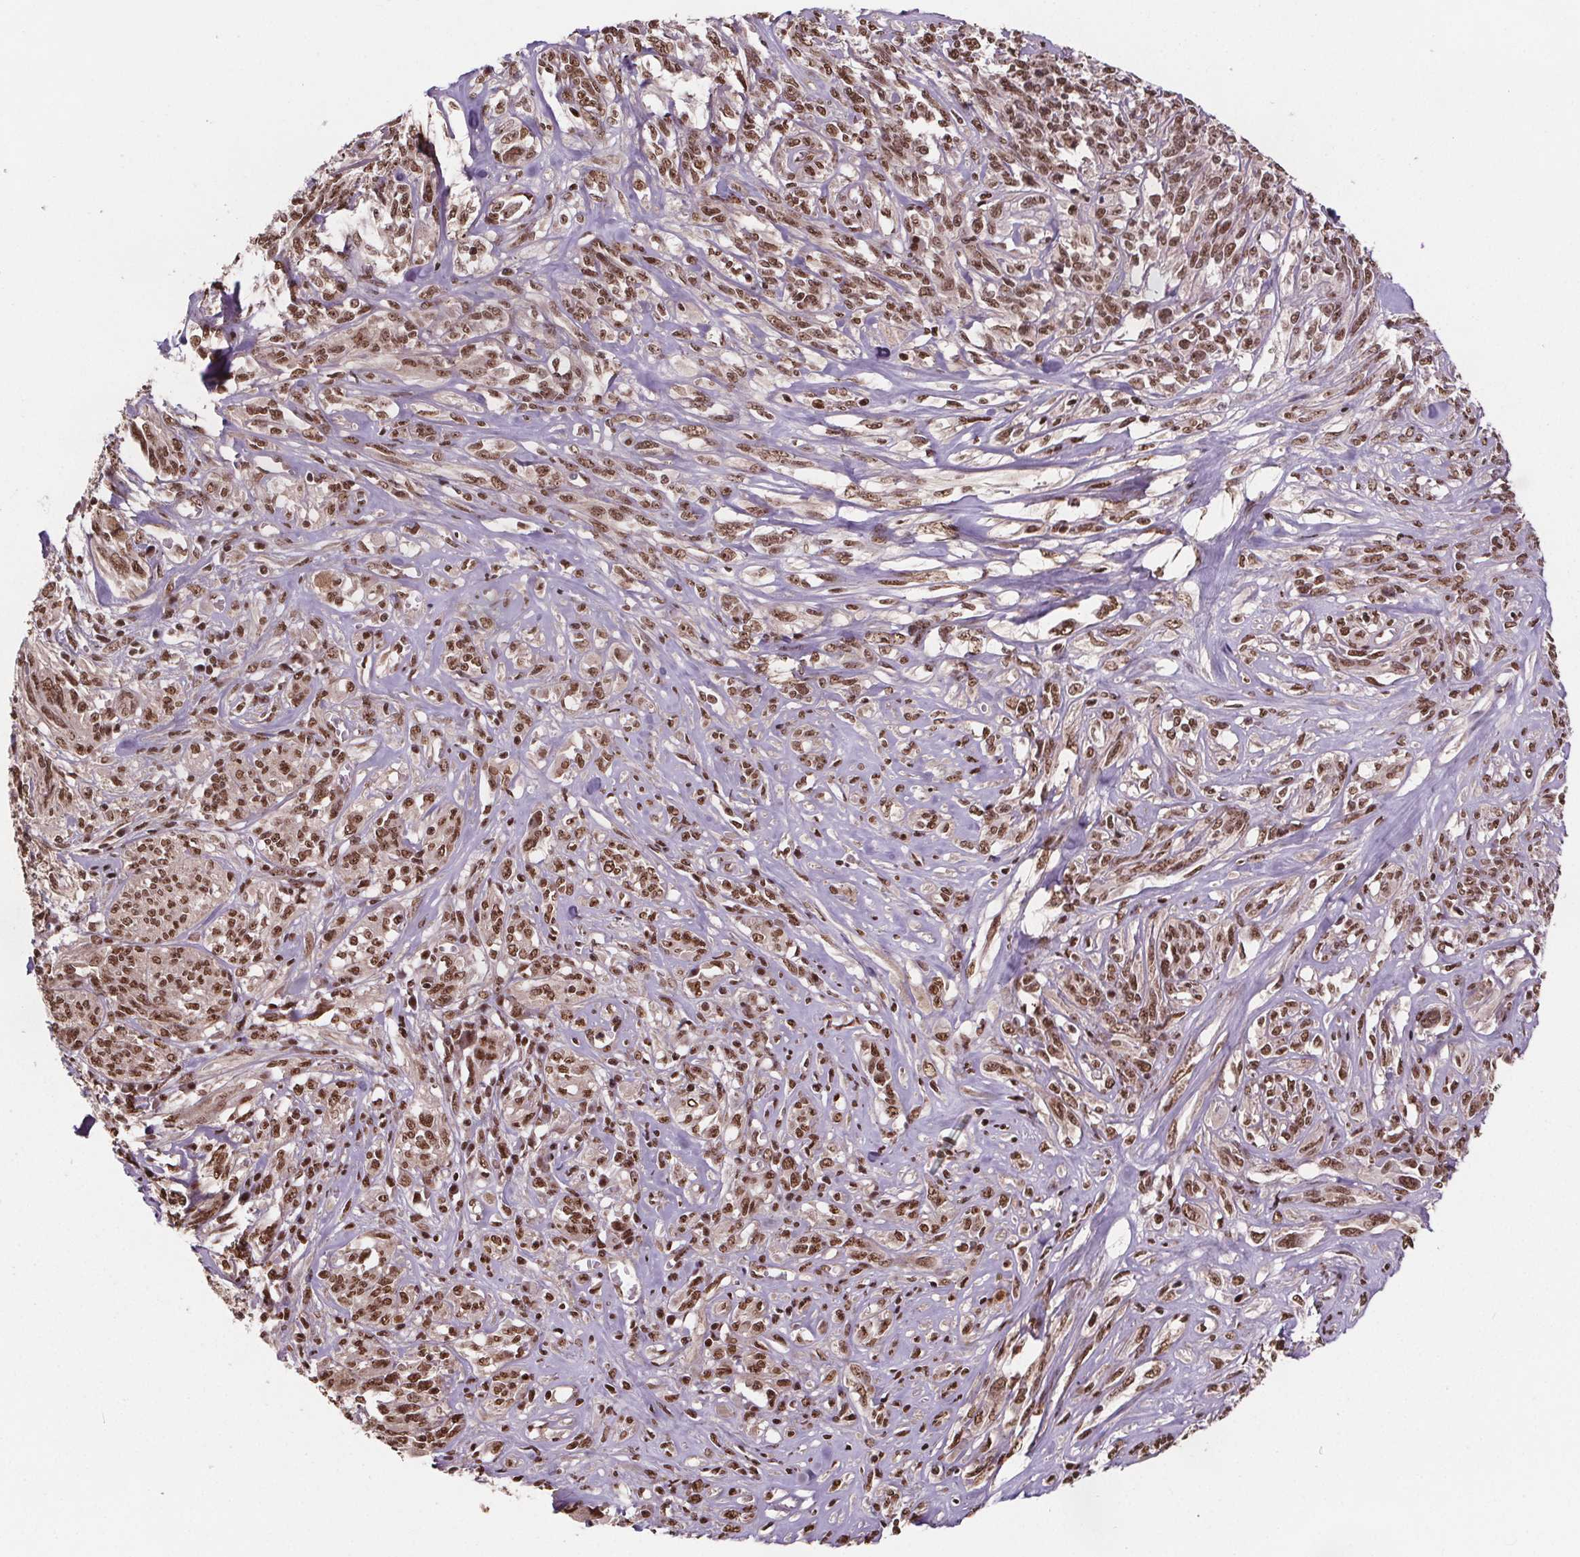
{"staining": {"intensity": "moderate", "quantity": ">75%", "location": "nuclear"}, "tissue": "melanoma", "cell_type": "Tumor cells", "image_type": "cancer", "snomed": [{"axis": "morphology", "description": "Malignant melanoma, NOS"}, {"axis": "topography", "description": "Skin"}], "caption": "Immunohistochemical staining of human melanoma exhibits moderate nuclear protein staining in approximately >75% of tumor cells.", "gene": "JARID2", "patient": {"sex": "female", "age": 91}}